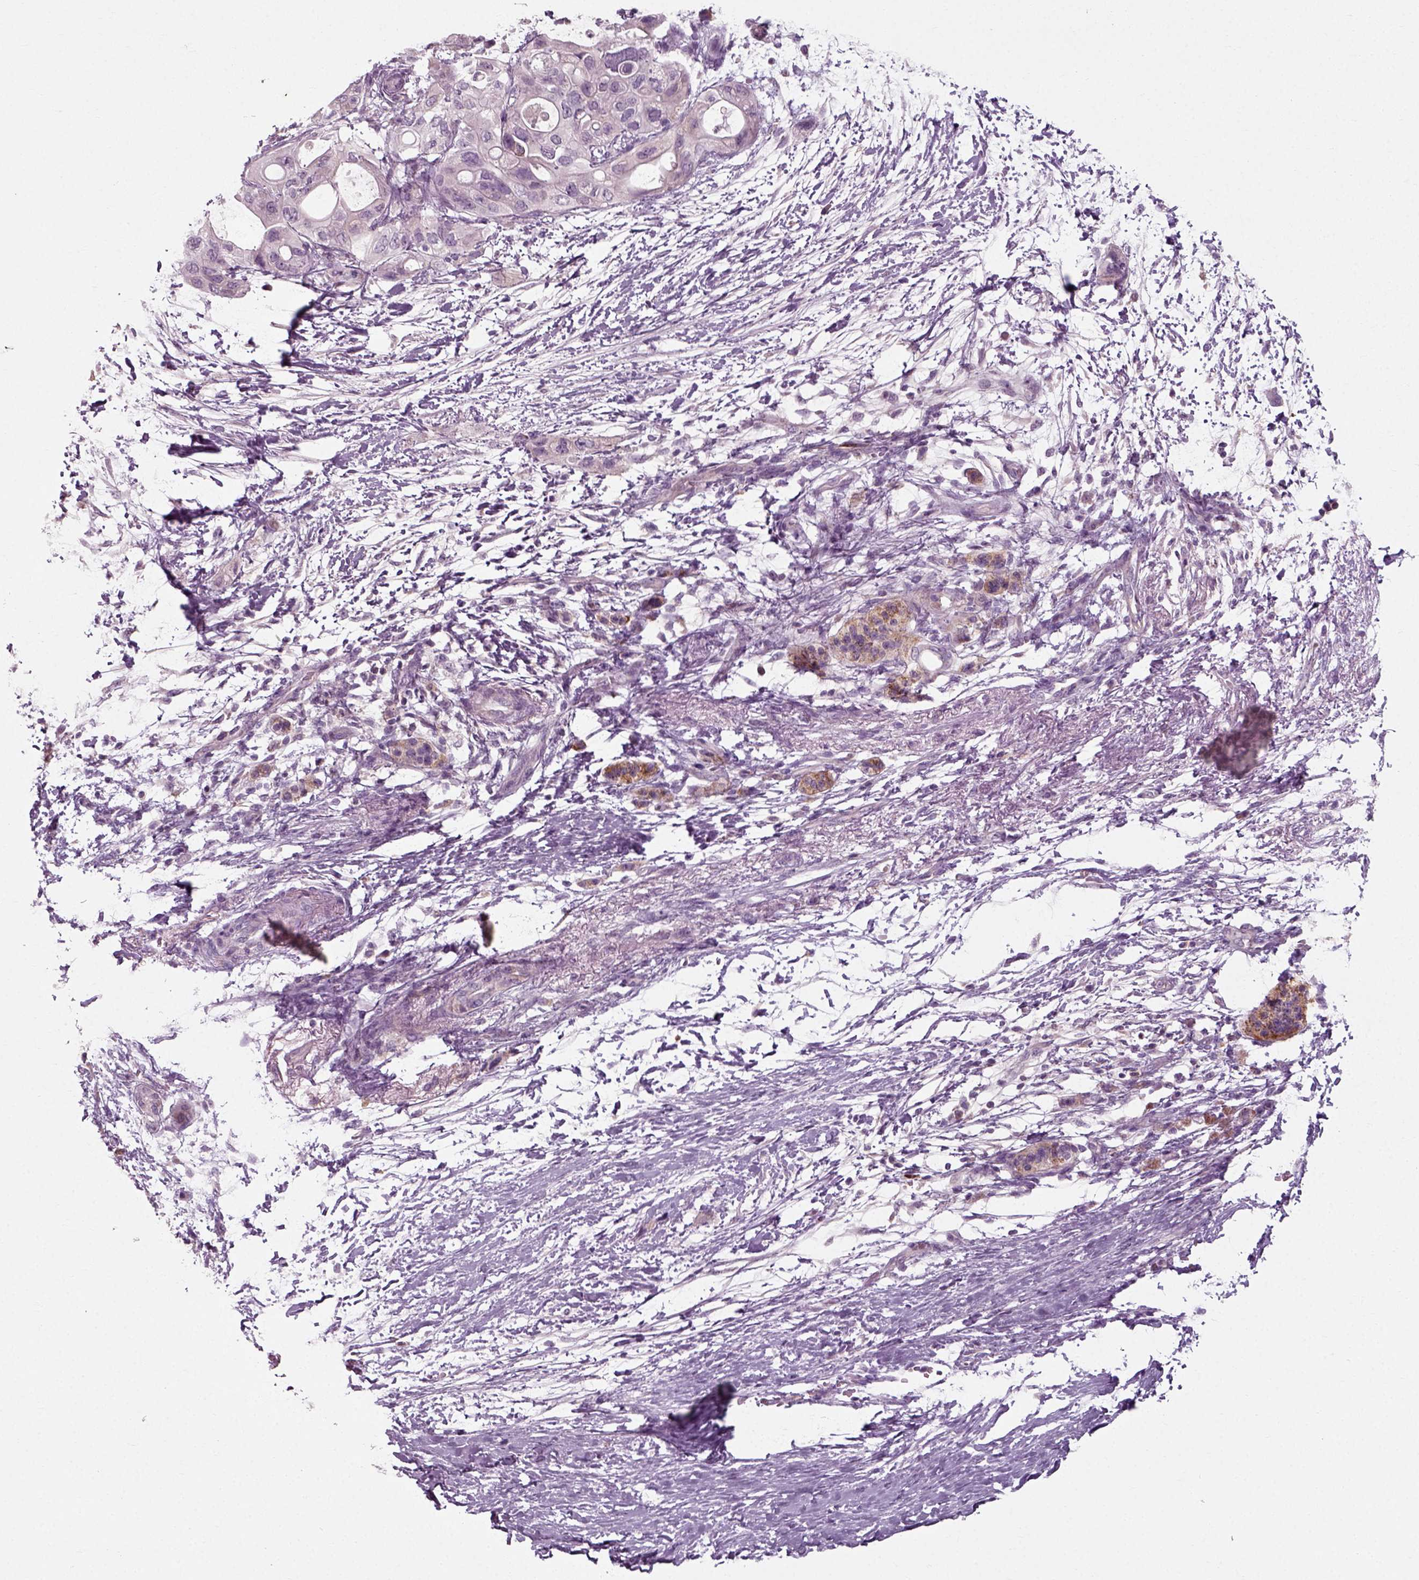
{"staining": {"intensity": "weak", "quantity": "<25%", "location": "cytoplasmic/membranous"}, "tissue": "pancreatic cancer", "cell_type": "Tumor cells", "image_type": "cancer", "snomed": [{"axis": "morphology", "description": "Adenocarcinoma, NOS"}, {"axis": "topography", "description": "Pancreas"}], "caption": "Immunohistochemical staining of human pancreatic adenocarcinoma reveals no significant positivity in tumor cells.", "gene": "RND2", "patient": {"sex": "female", "age": 72}}